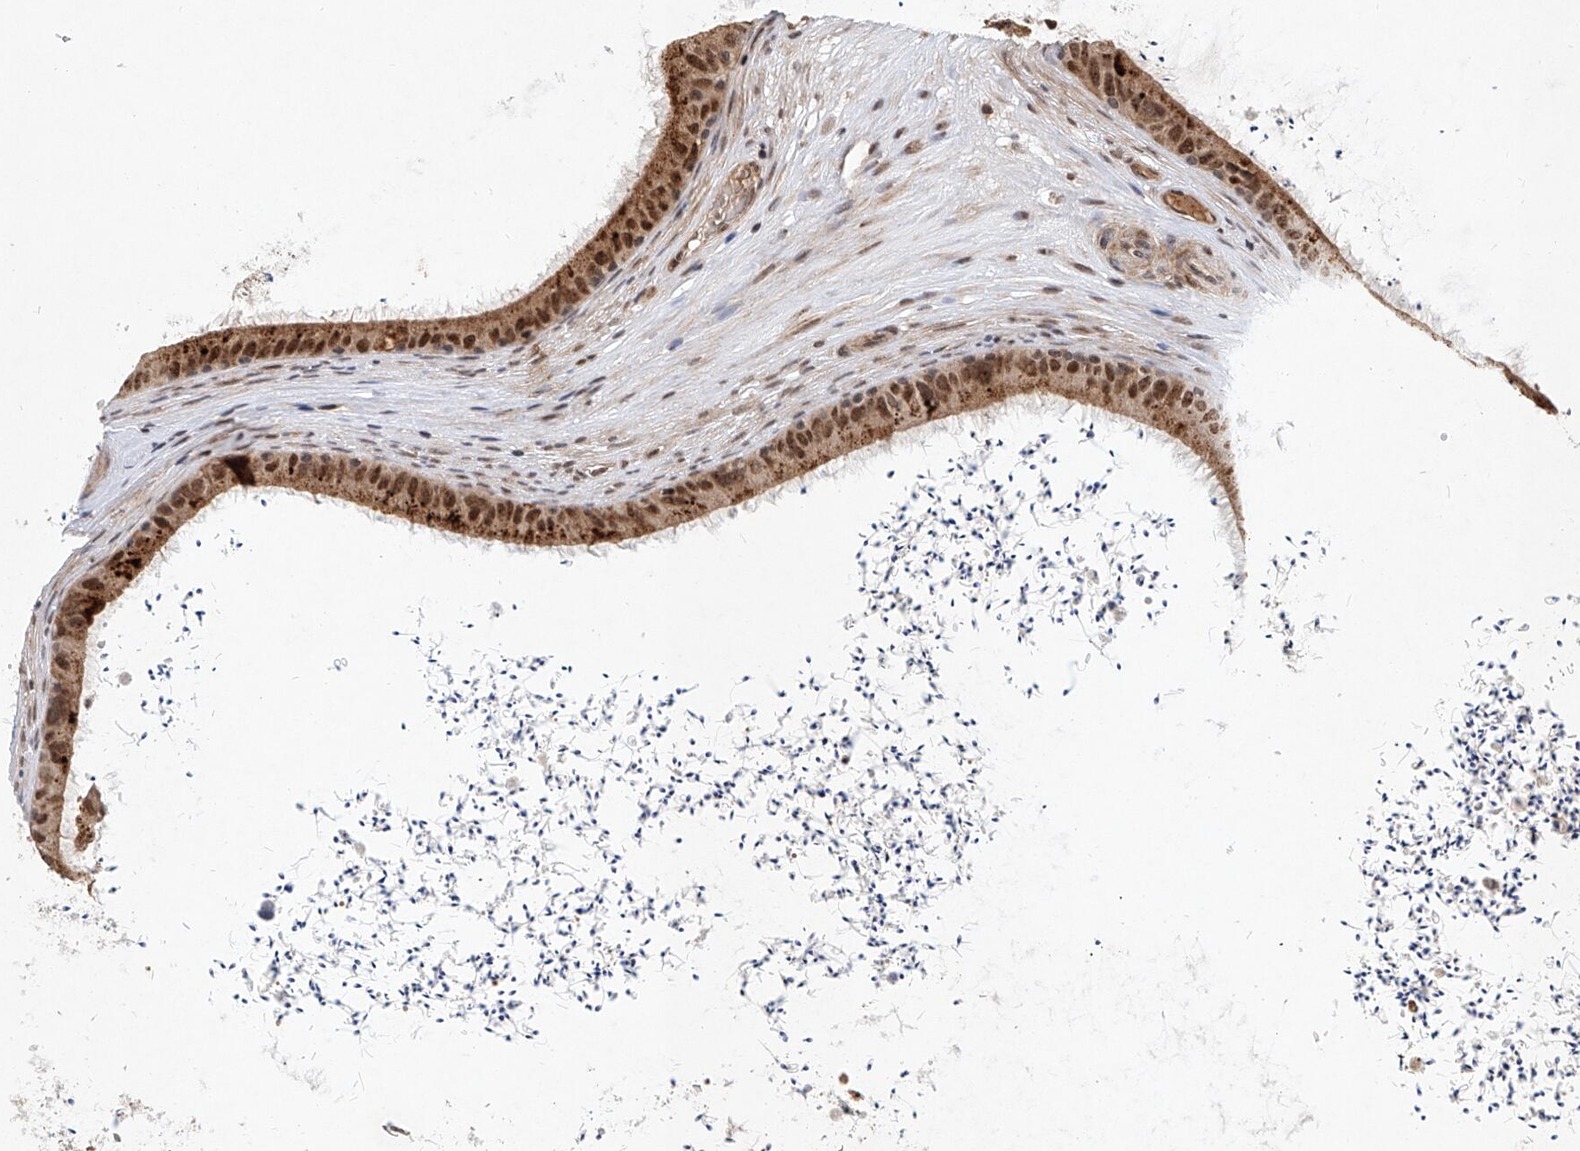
{"staining": {"intensity": "strong", "quantity": ">75%", "location": "nuclear"}, "tissue": "epididymis", "cell_type": "Glandular cells", "image_type": "normal", "snomed": [{"axis": "morphology", "description": "Normal tissue, NOS"}, {"axis": "topography", "description": "Epididymis, spermatic cord, NOS"}], "caption": "Immunohistochemical staining of benign human epididymis exhibits high levels of strong nuclear staining in about >75% of glandular cells.", "gene": "ZNF470", "patient": {"sex": "male", "age": 50}}